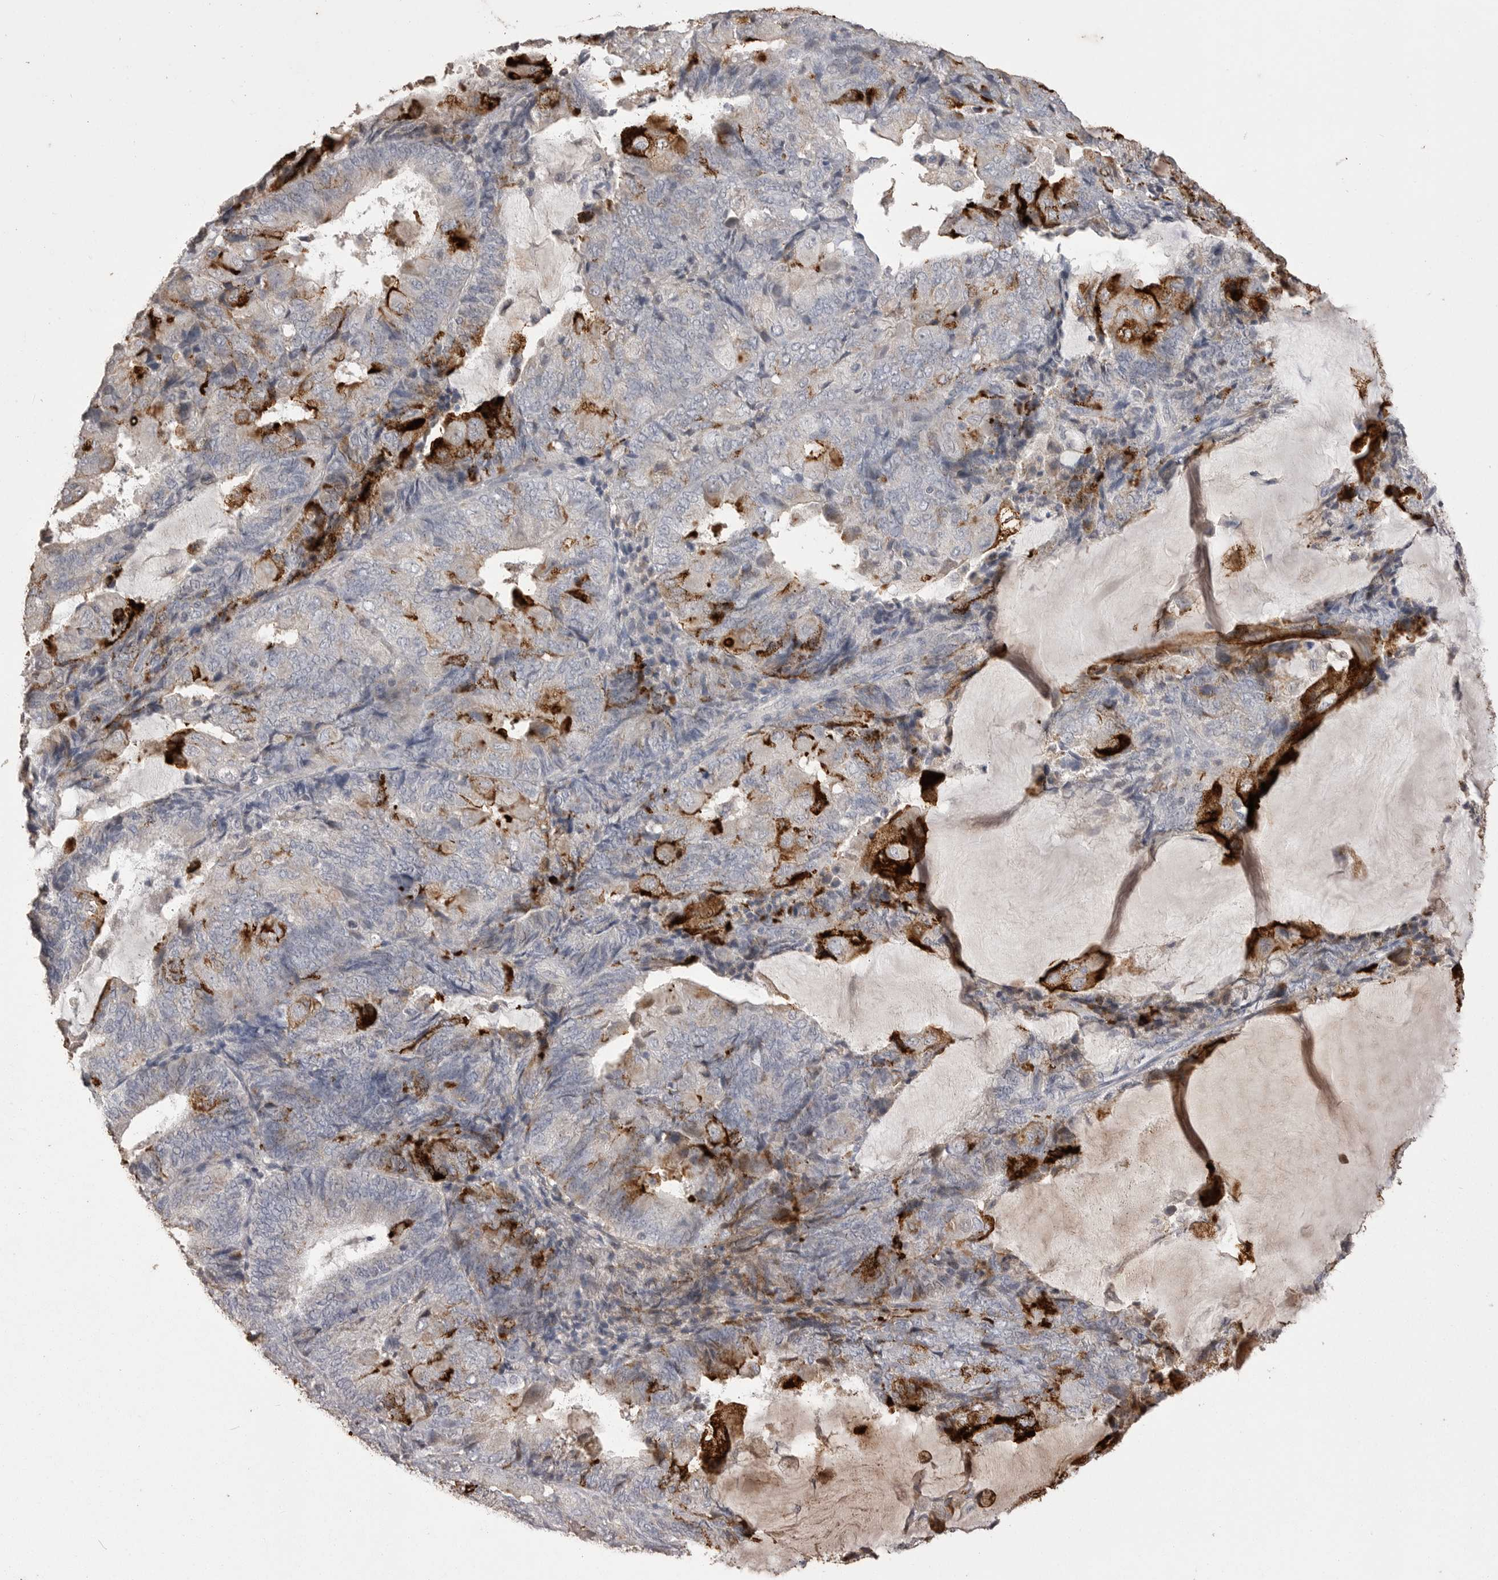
{"staining": {"intensity": "strong", "quantity": "<25%", "location": "cytoplasmic/membranous"}, "tissue": "endometrial cancer", "cell_type": "Tumor cells", "image_type": "cancer", "snomed": [{"axis": "morphology", "description": "Adenocarcinoma, NOS"}, {"axis": "topography", "description": "Endometrium"}], "caption": "The image displays a brown stain indicating the presence of a protein in the cytoplasmic/membranous of tumor cells in endometrial cancer.", "gene": "MMP7", "patient": {"sex": "female", "age": 81}}